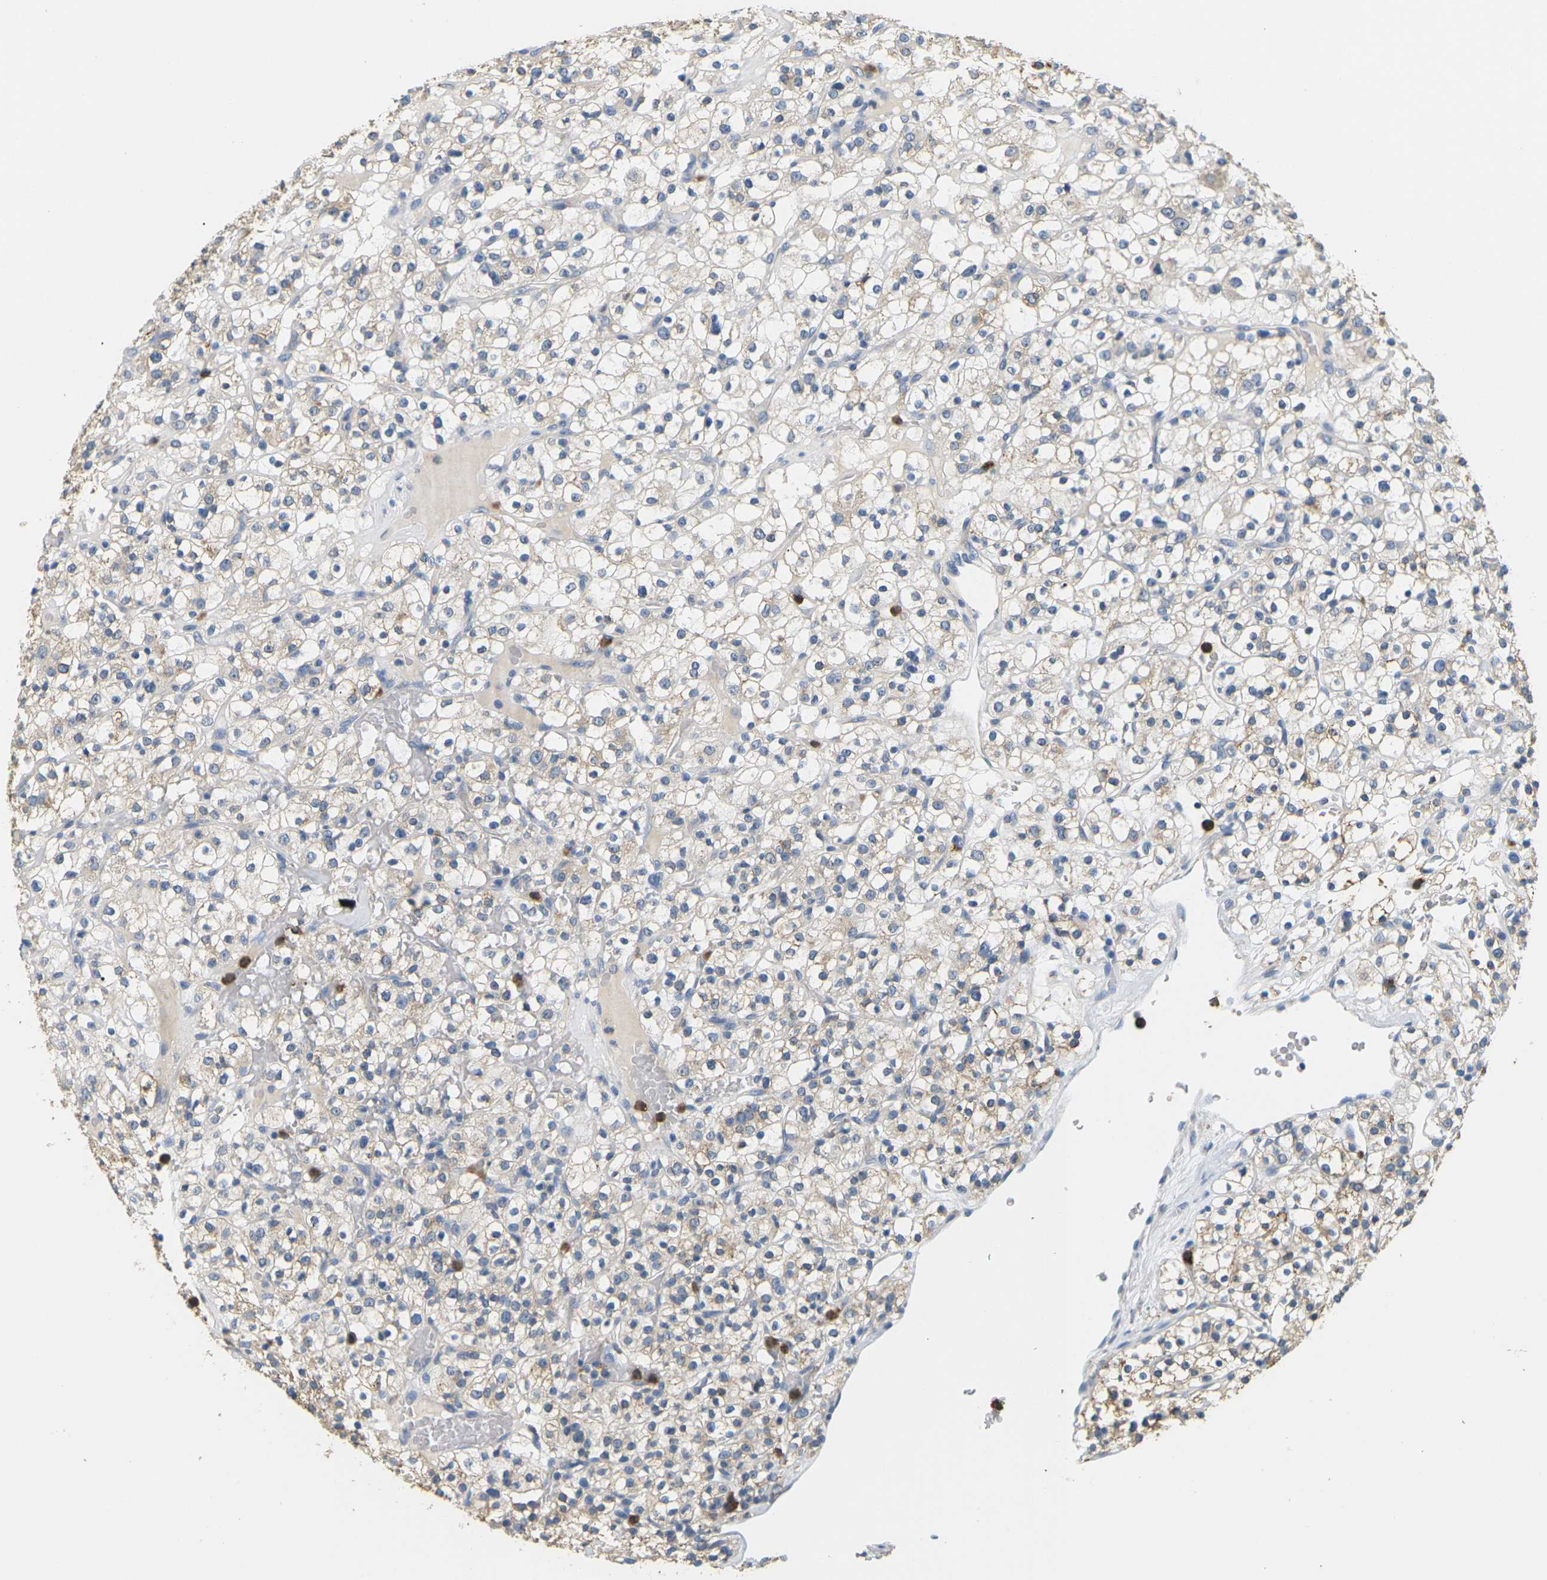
{"staining": {"intensity": "weak", "quantity": "<25%", "location": "cytoplasmic/membranous"}, "tissue": "renal cancer", "cell_type": "Tumor cells", "image_type": "cancer", "snomed": [{"axis": "morphology", "description": "Normal tissue, NOS"}, {"axis": "morphology", "description": "Adenocarcinoma, NOS"}, {"axis": "topography", "description": "Kidney"}], "caption": "DAB immunohistochemical staining of human renal cancer demonstrates no significant positivity in tumor cells.", "gene": "ADM", "patient": {"sex": "female", "age": 72}}